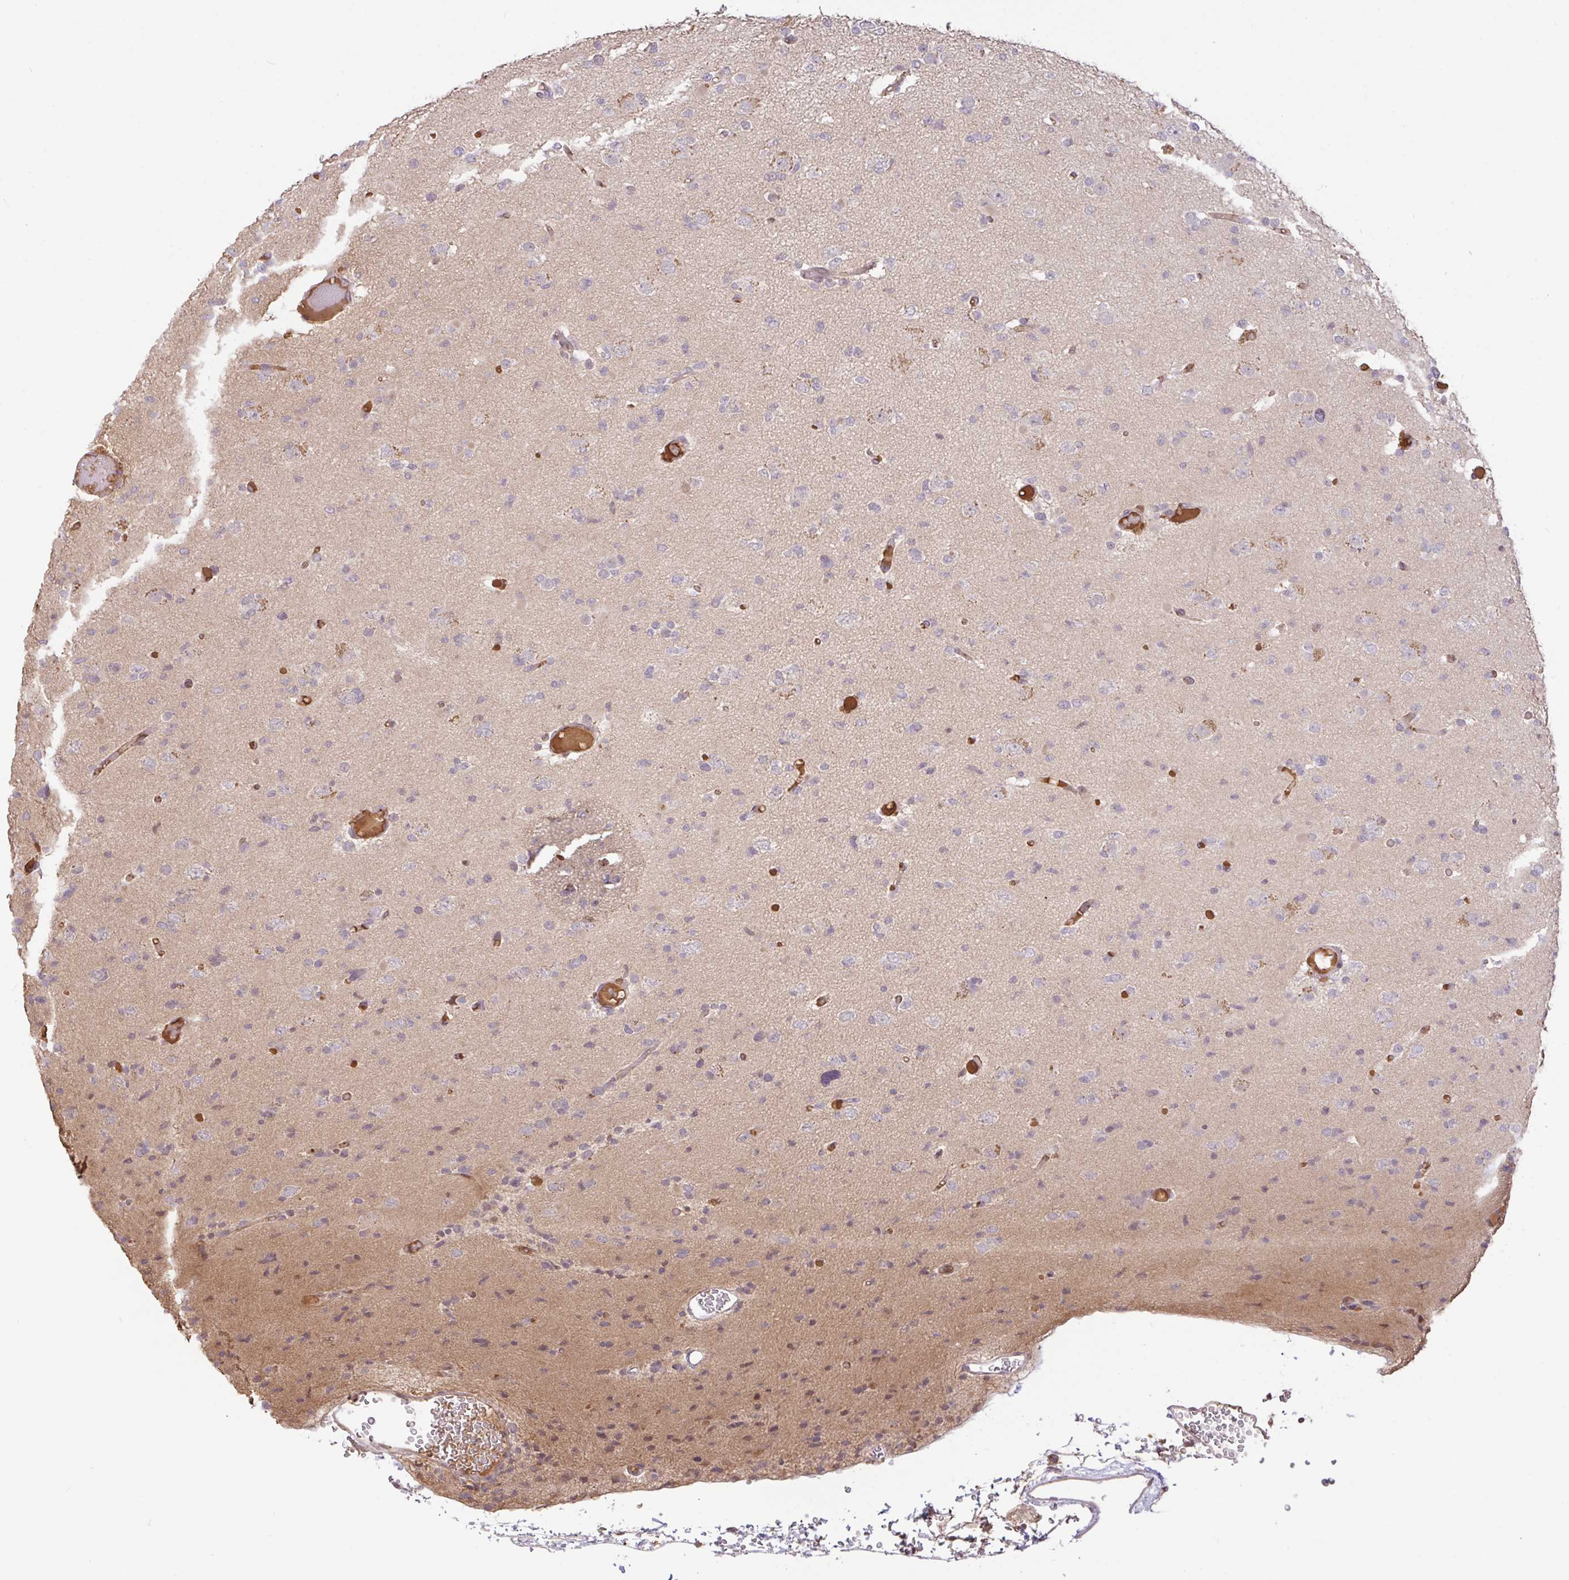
{"staining": {"intensity": "negative", "quantity": "none", "location": "none"}, "tissue": "glioma", "cell_type": "Tumor cells", "image_type": "cancer", "snomed": [{"axis": "morphology", "description": "Glioma, malignant, Low grade"}, {"axis": "topography", "description": "Brain"}], "caption": "Immunohistochemical staining of human glioma shows no significant expression in tumor cells.", "gene": "FCER1A", "patient": {"sex": "female", "age": 22}}